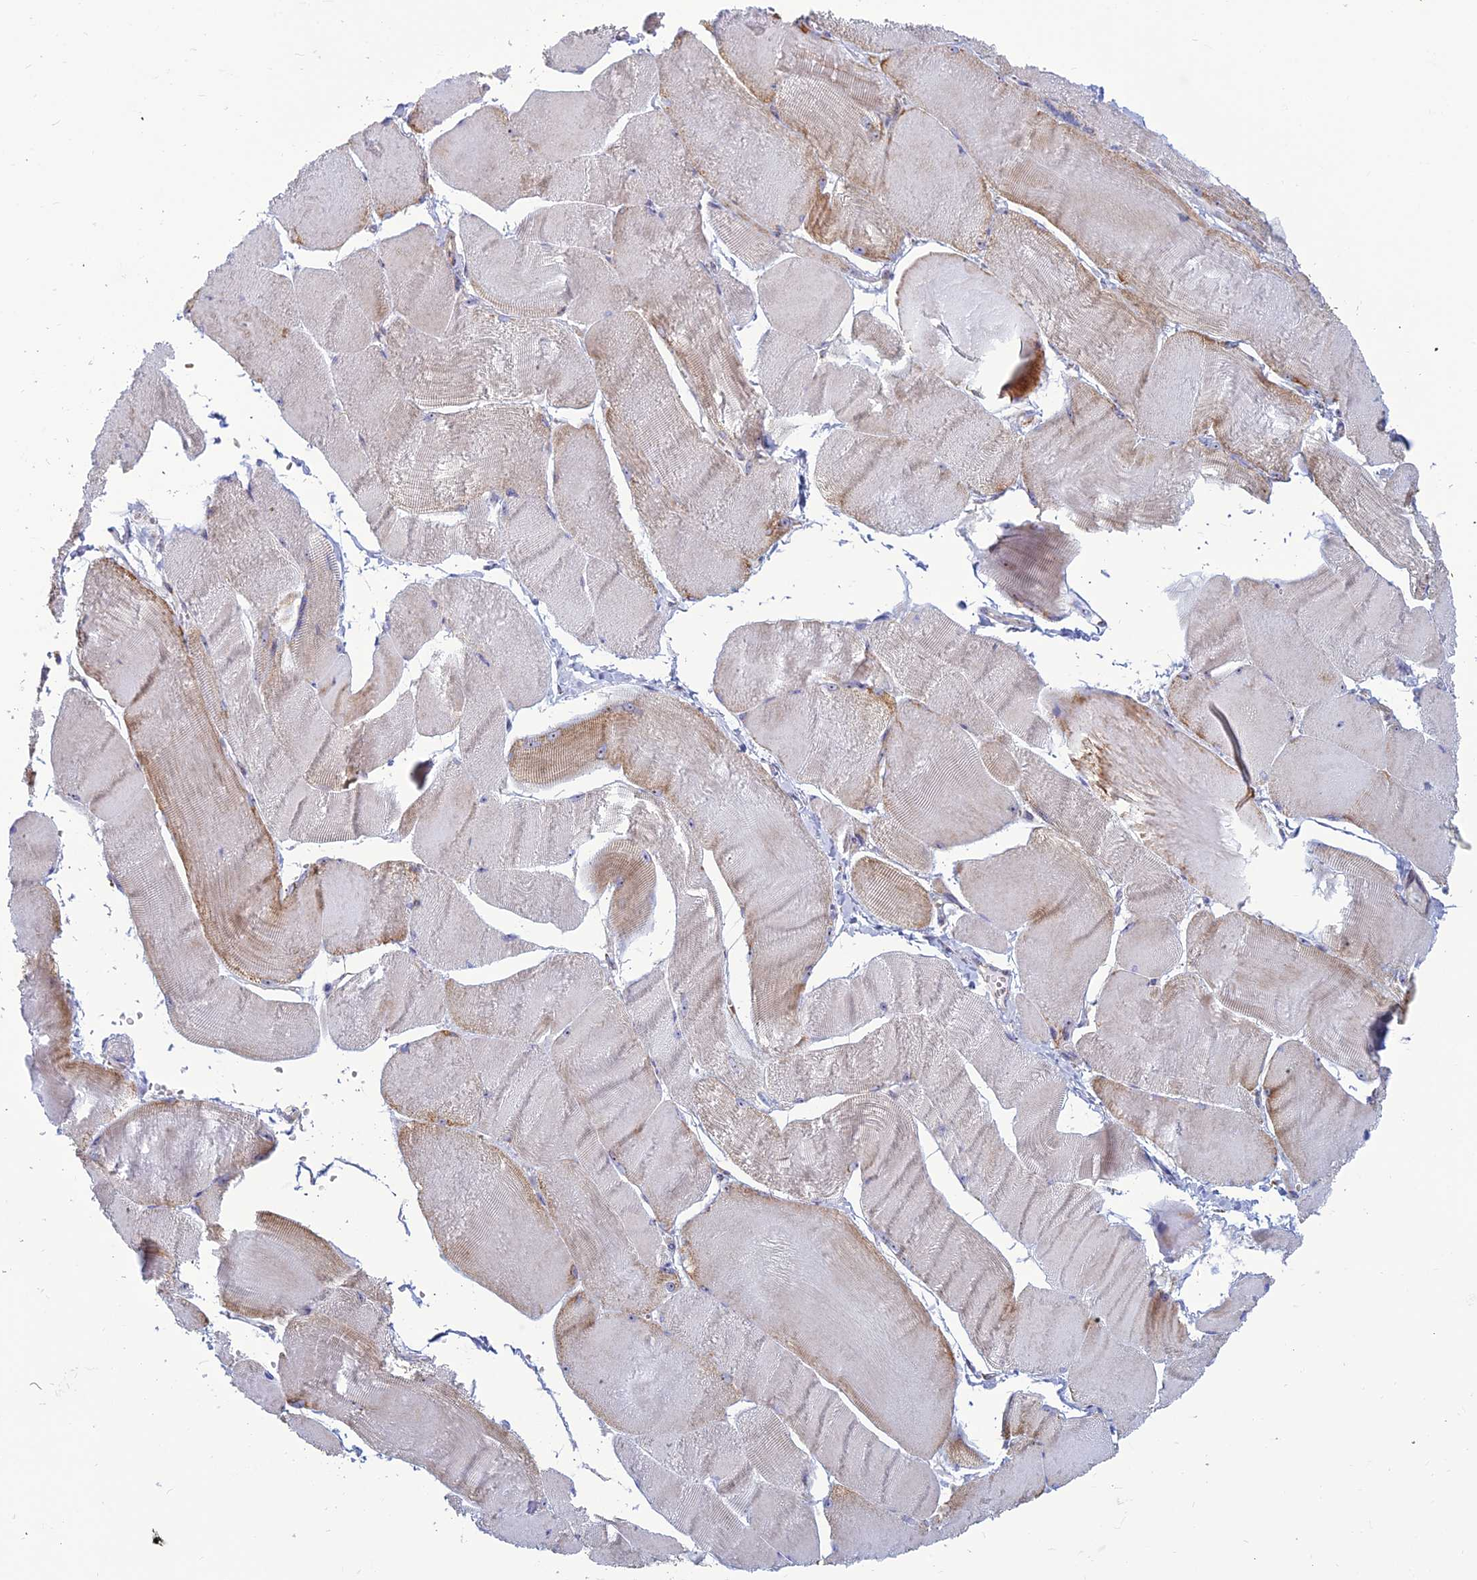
{"staining": {"intensity": "moderate", "quantity": "25%-75%", "location": "cytoplasmic/membranous"}, "tissue": "skeletal muscle", "cell_type": "Myocytes", "image_type": "normal", "snomed": [{"axis": "morphology", "description": "Normal tissue, NOS"}, {"axis": "morphology", "description": "Basal cell carcinoma"}, {"axis": "topography", "description": "Skeletal muscle"}], "caption": "Brown immunohistochemical staining in normal human skeletal muscle displays moderate cytoplasmic/membranous positivity in about 25%-75% of myocytes. The staining is performed using DAB (3,3'-diaminobenzidine) brown chromogen to label protein expression. The nuclei are counter-stained blue using hematoxylin.", "gene": "SLC35F4", "patient": {"sex": "female", "age": 64}}